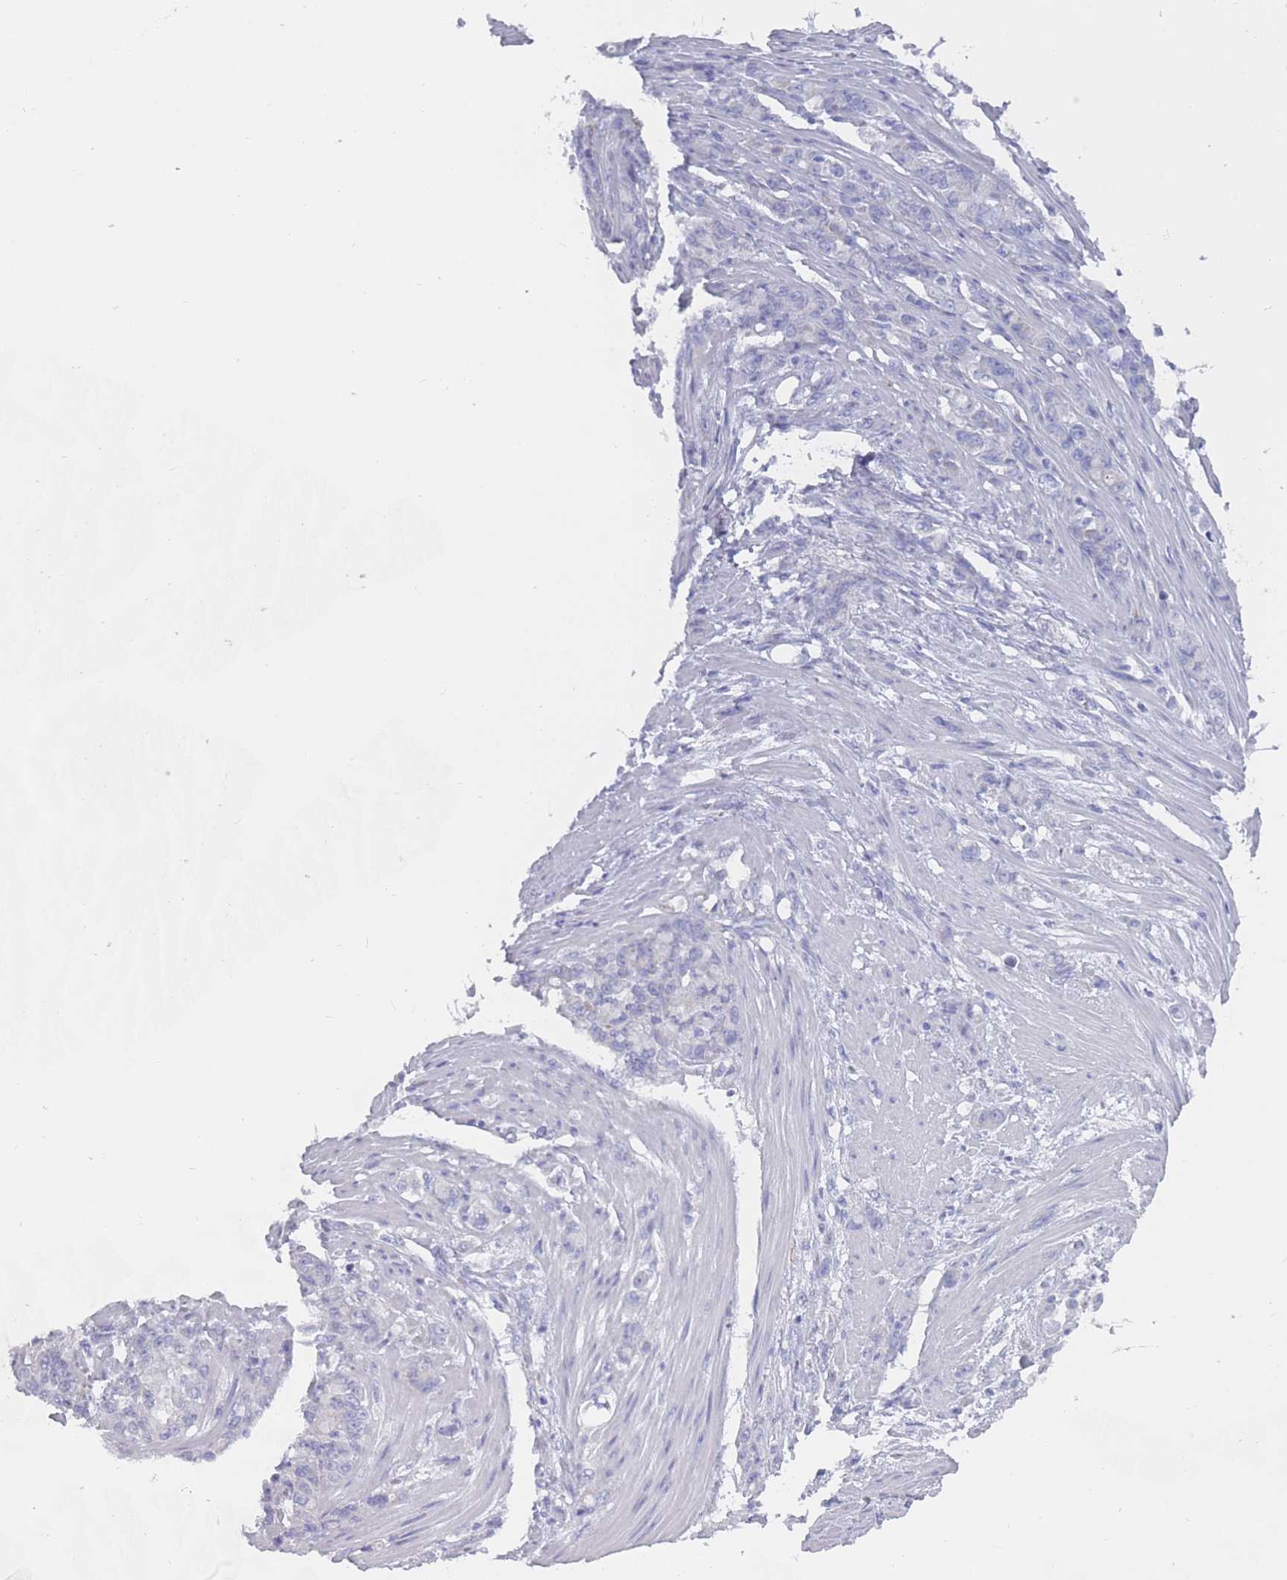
{"staining": {"intensity": "negative", "quantity": "none", "location": "none"}, "tissue": "stomach cancer", "cell_type": "Tumor cells", "image_type": "cancer", "snomed": [{"axis": "morphology", "description": "Normal tissue, NOS"}, {"axis": "morphology", "description": "Adenocarcinoma, NOS"}, {"axis": "topography", "description": "Stomach"}], "caption": "Immunohistochemistry (IHC) histopathology image of neoplastic tissue: stomach cancer (adenocarcinoma) stained with DAB (3,3'-diaminobenzidine) reveals no significant protein positivity in tumor cells. (DAB (3,3'-diaminobenzidine) IHC with hematoxylin counter stain).", "gene": "ST8SIA5", "patient": {"sex": "female", "age": 79}}